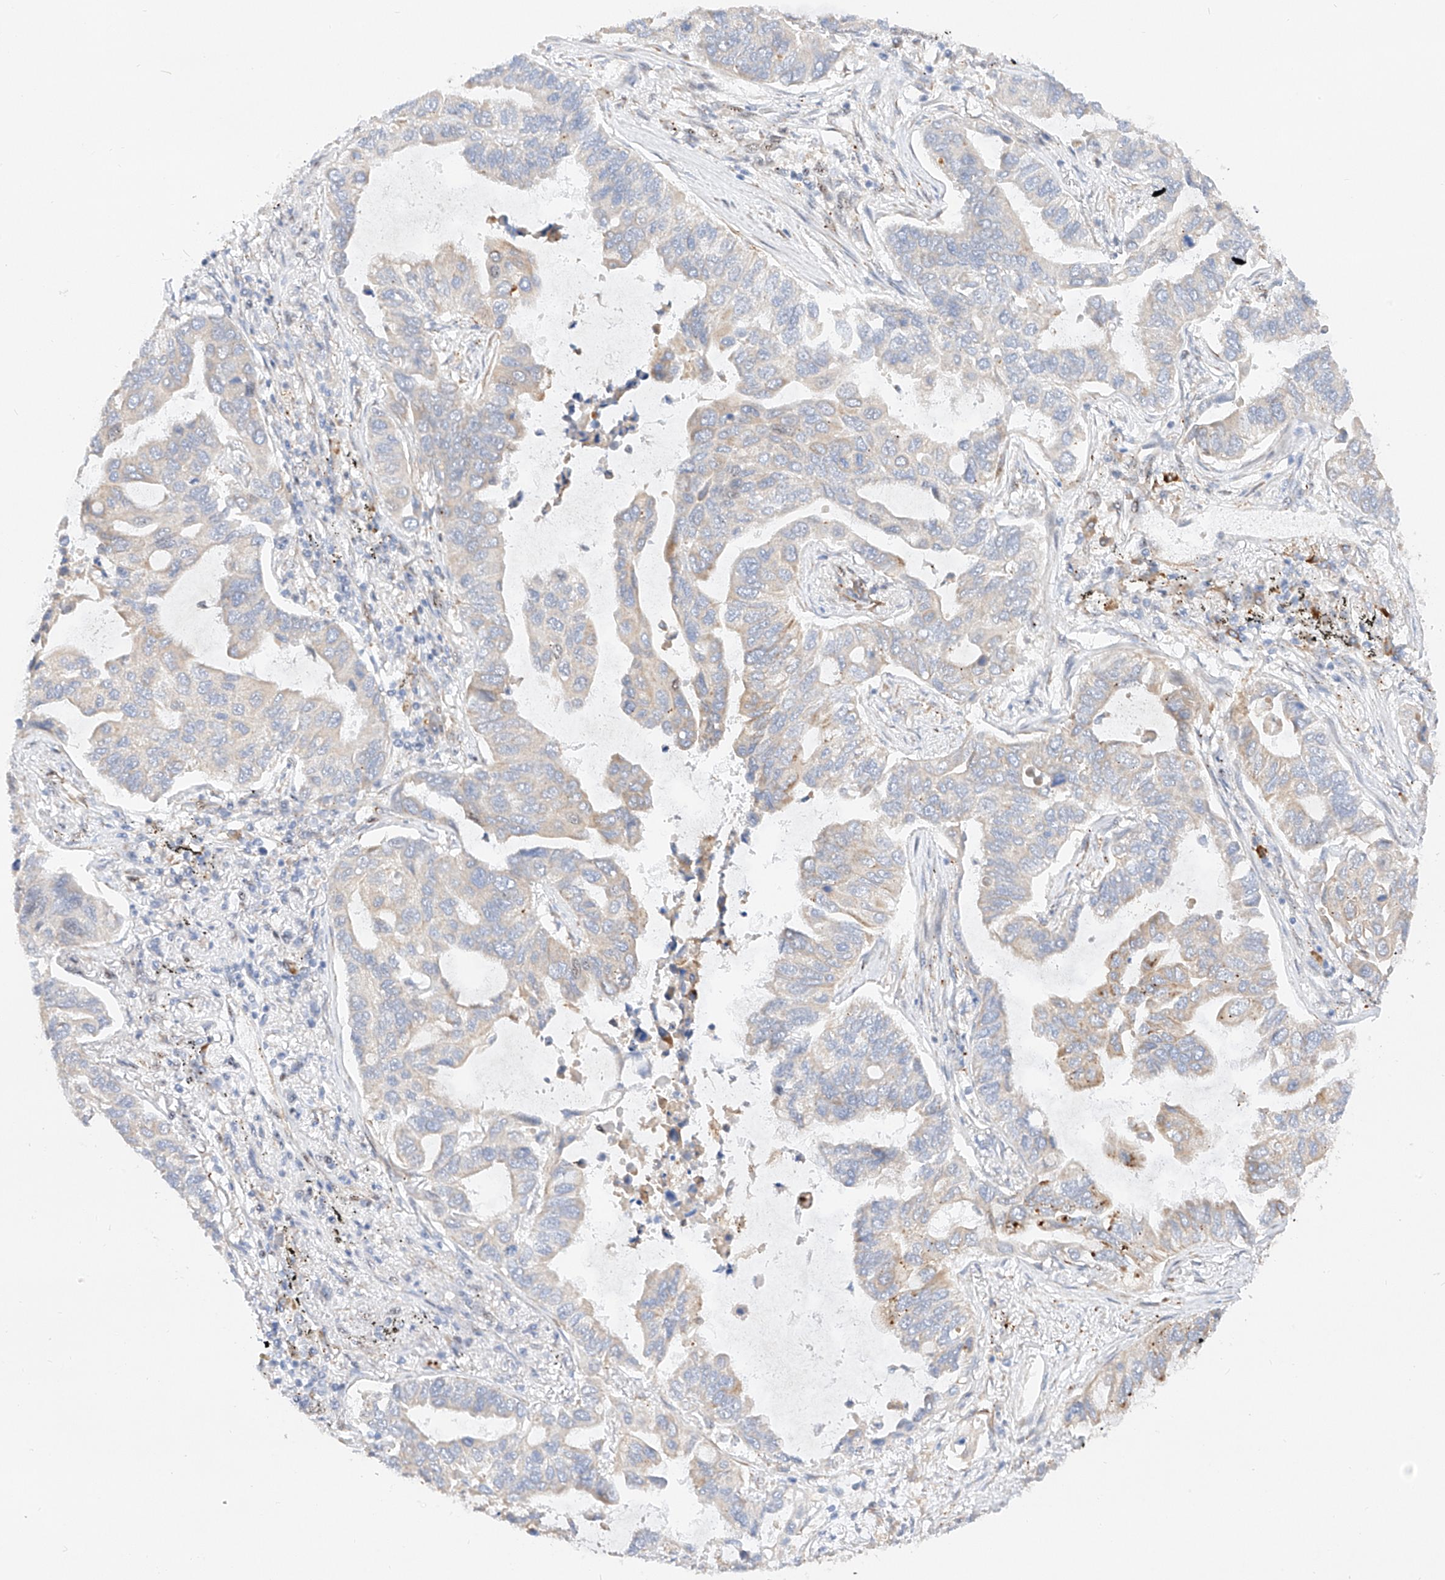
{"staining": {"intensity": "negative", "quantity": "none", "location": "none"}, "tissue": "lung cancer", "cell_type": "Tumor cells", "image_type": "cancer", "snomed": [{"axis": "morphology", "description": "Adenocarcinoma, NOS"}, {"axis": "topography", "description": "Lung"}], "caption": "This image is of adenocarcinoma (lung) stained with immunohistochemistry (IHC) to label a protein in brown with the nuclei are counter-stained blue. There is no expression in tumor cells.", "gene": "ATXN7L2", "patient": {"sex": "male", "age": 64}}